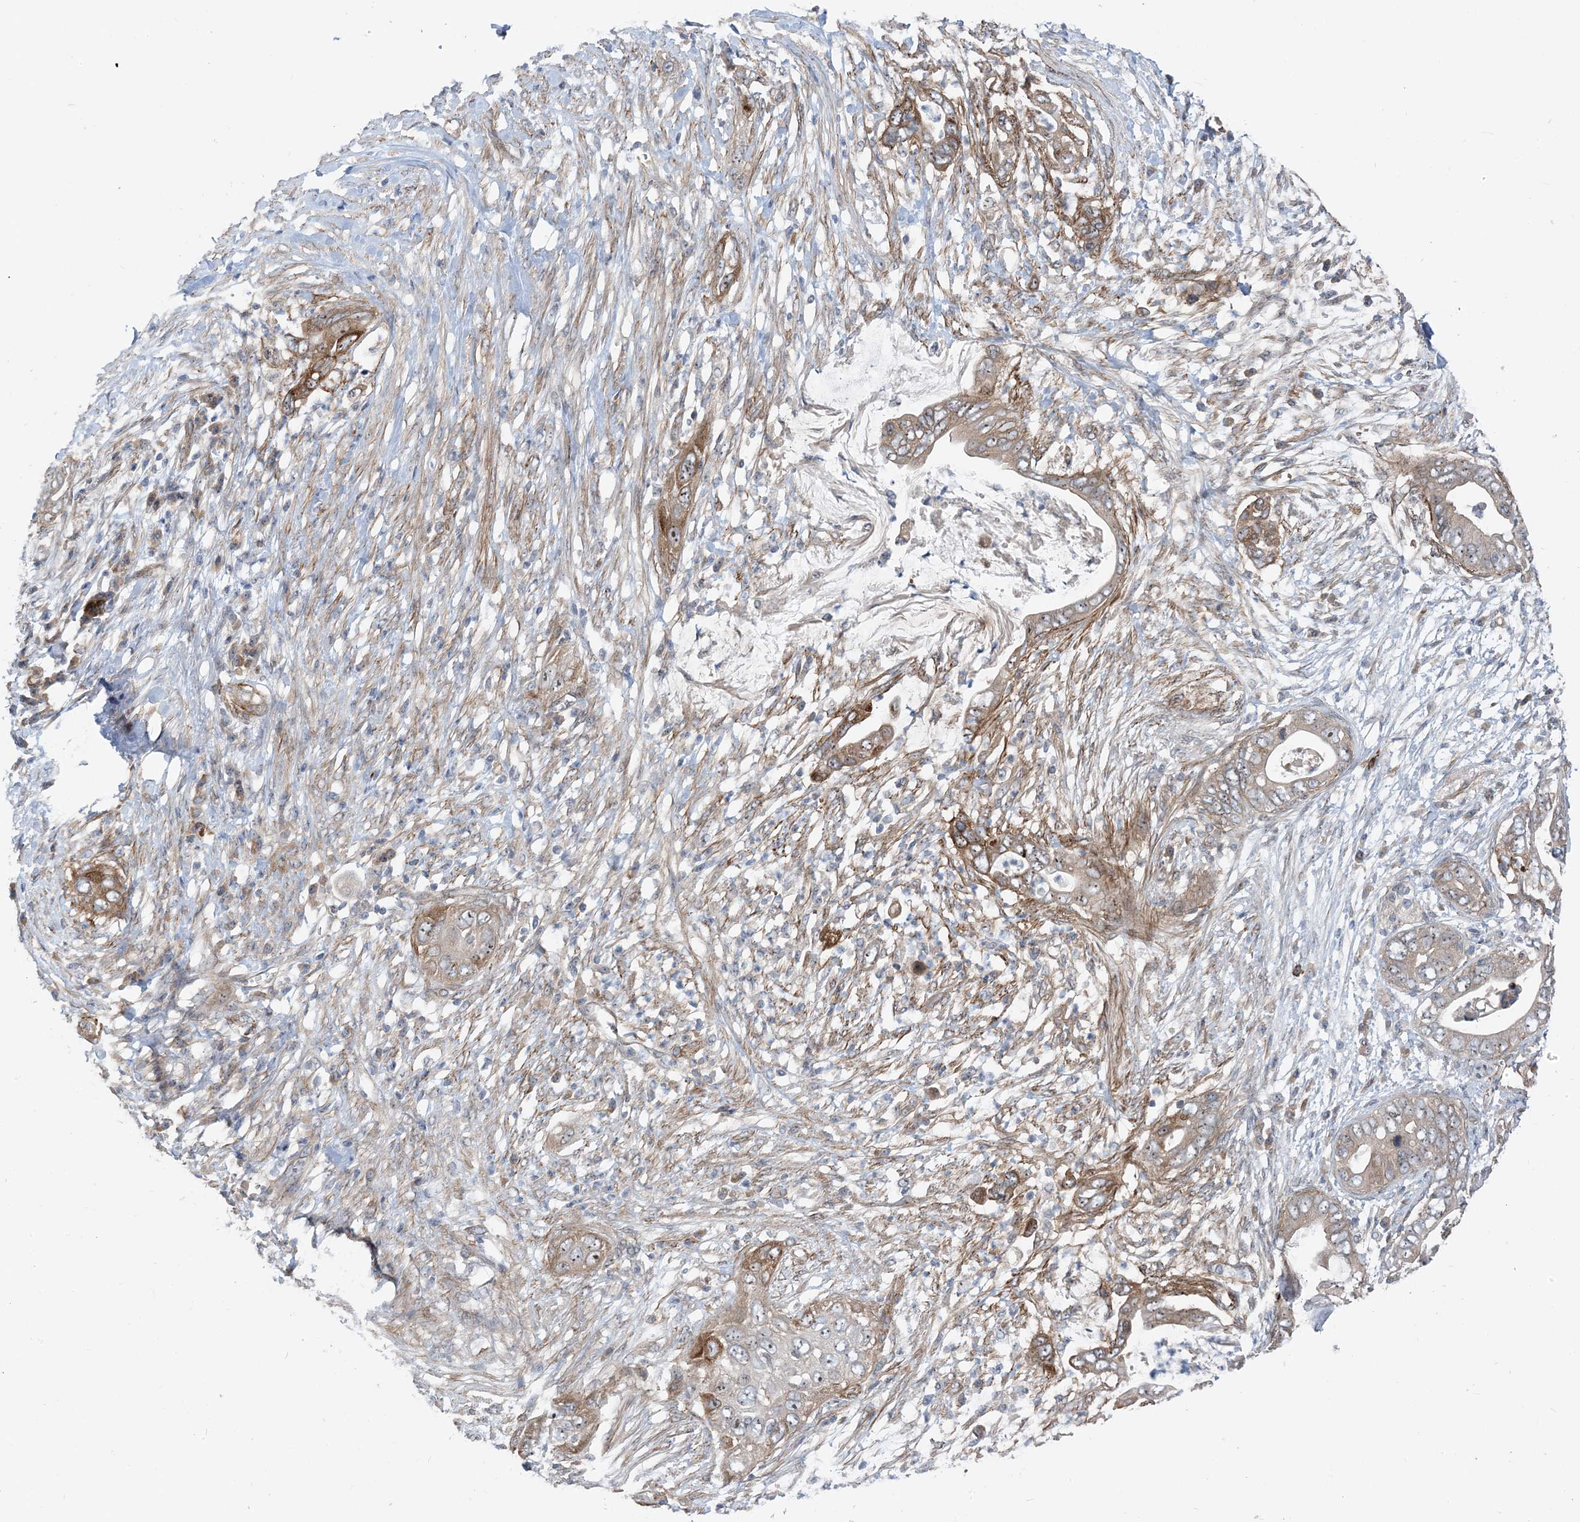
{"staining": {"intensity": "moderate", "quantity": "25%-75%", "location": "cytoplasmic/membranous,nuclear"}, "tissue": "pancreatic cancer", "cell_type": "Tumor cells", "image_type": "cancer", "snomed": [{"axis": "morphology", "description": "Adenocarcinoma, NOS"}, {"axis": "topography", "description": "Pancreas"}], "caption": "Approximately 25%-75% of tumor cells in human pancreatic cancer (adenocarcinoma) exhibit moderate cytoplasmic/membranous and nuclear protein positivity as visualized by brown immunohistochemical staining.", "gene": "PLEKHA3", "patient": {"sex": "male", "age": 75}}